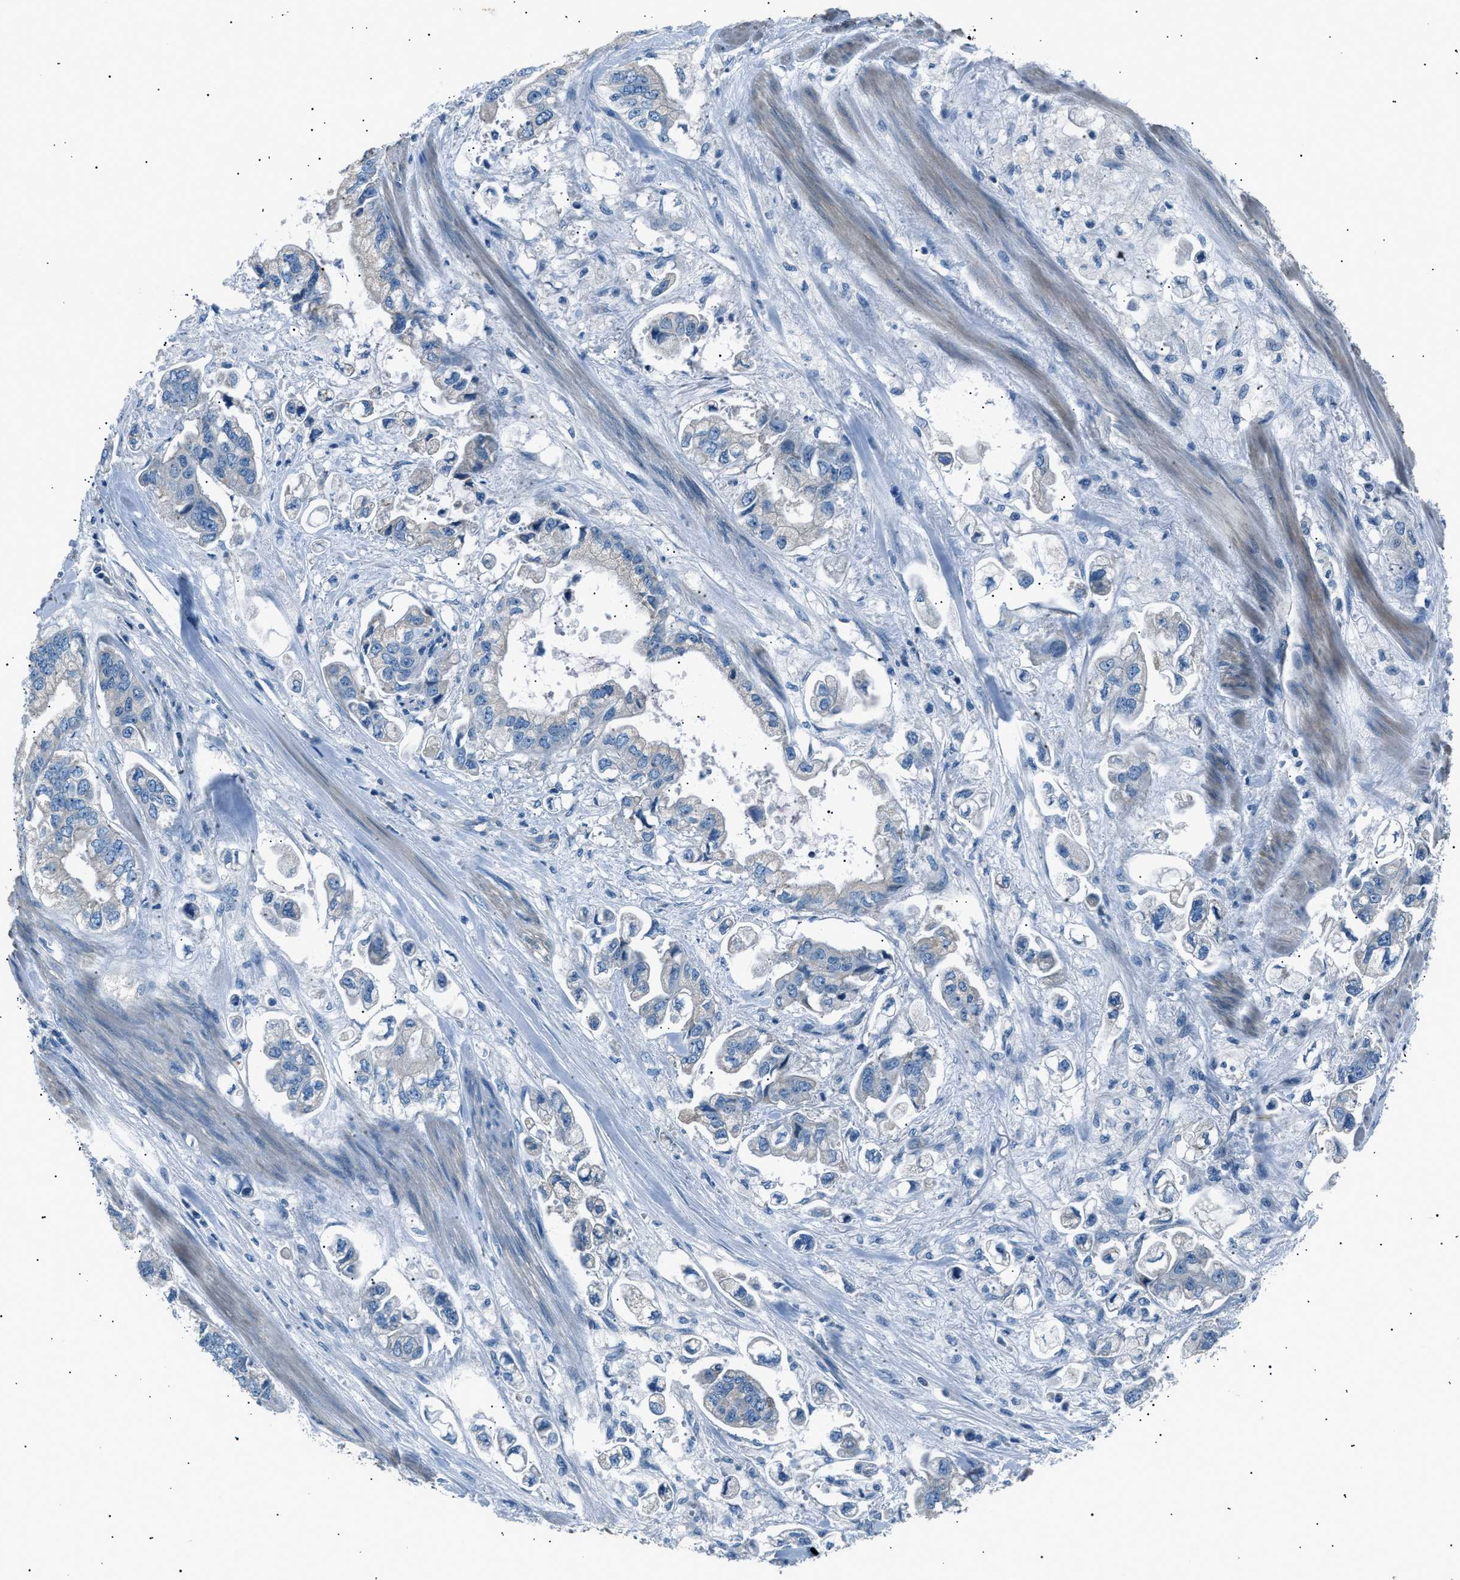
{"staining": {"intensity": "negative", "quantity": "none", "location": "none"}, "tissue": "stomach cancer", "cell_type": "Tumor cells", "image_type": "cancer", "snomed": [{"axis": "morphology", "description": "Normal tissue, NOS"}, {"axis": "morphology", "description": "Adenocarcinoma, NOS"}, {"axis": "topography", "description": "Stomach"}], "caption": "Tumor cells show no significant staining in stomach cancer (adenocarcinoma).", "gene": "LRRC37B", "patient": {"sex": "male", "age": 62}}